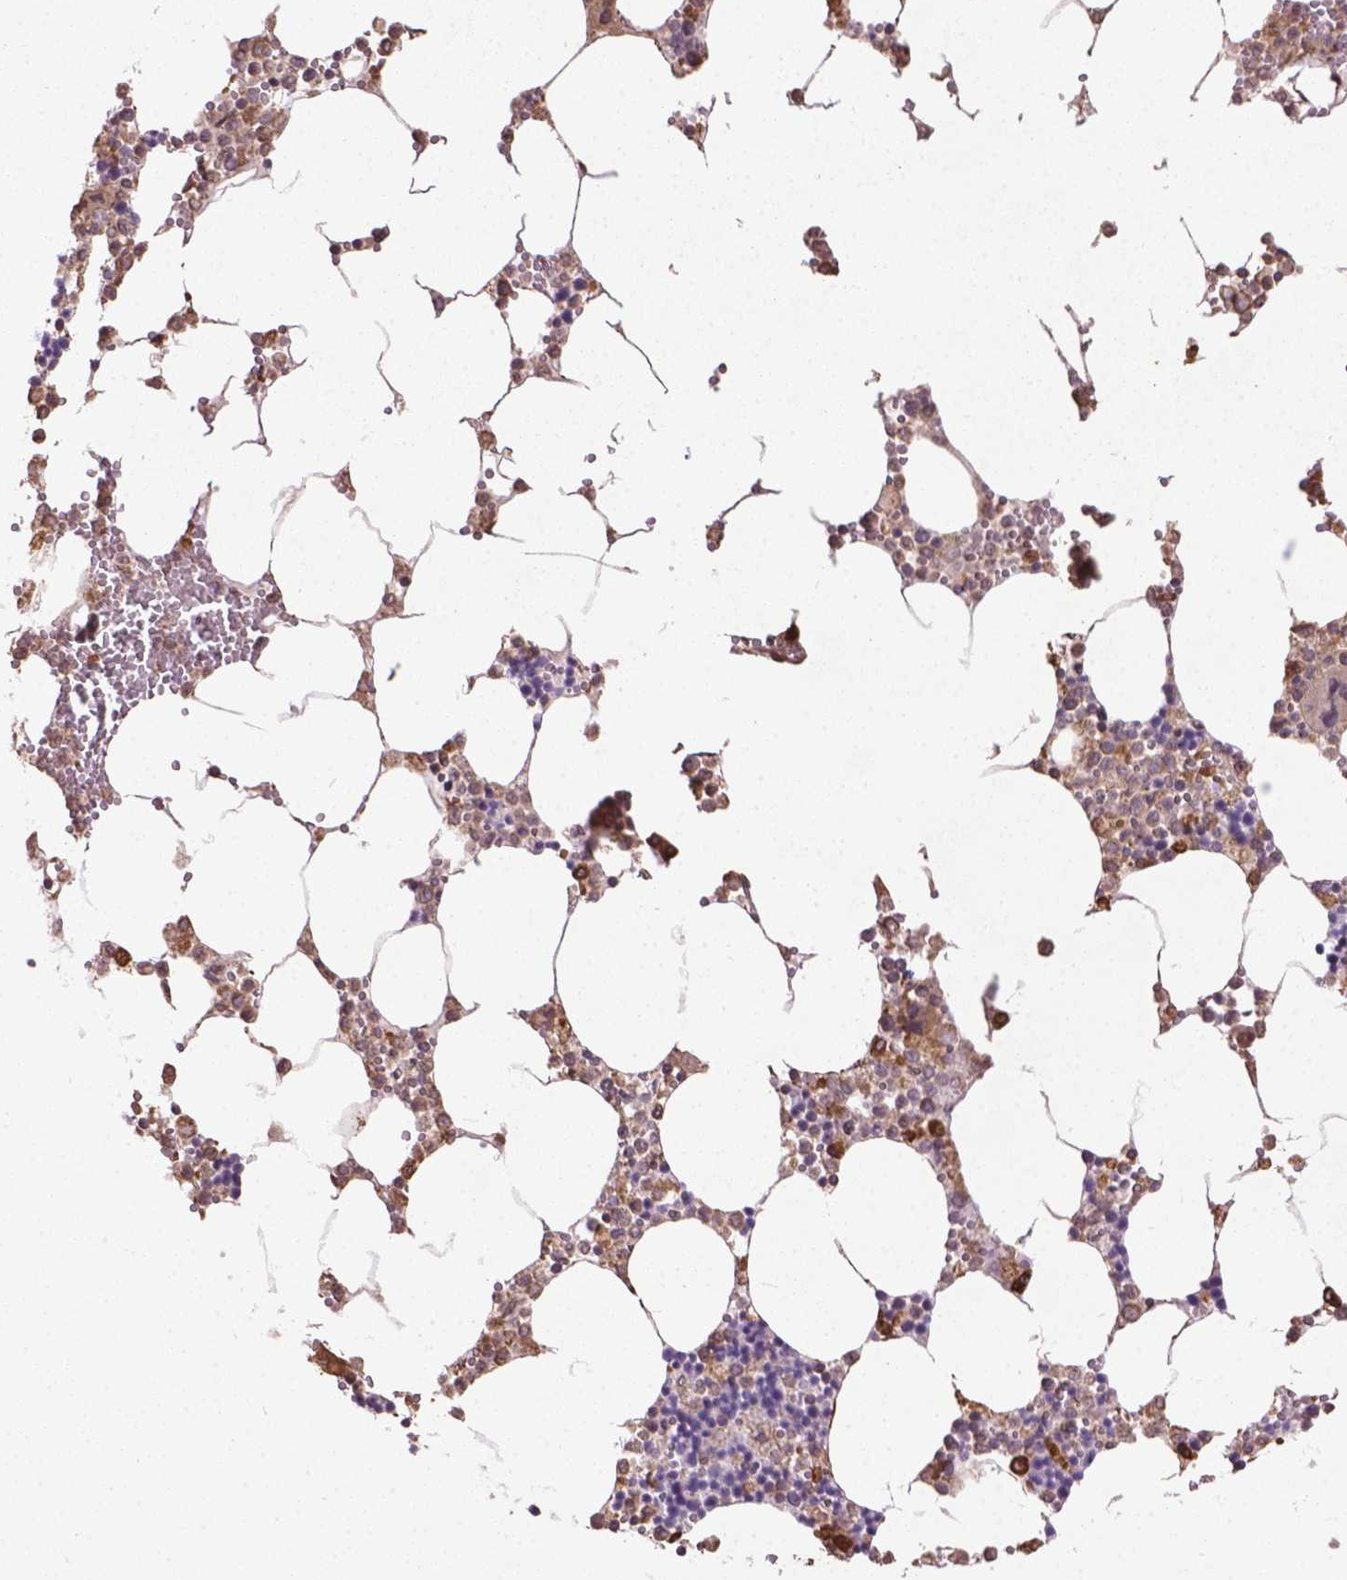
{"staining": {"intensity": "moderate", "quantity": "25%-75%", "location": "cytoplasmic/membranous"}, "tissue": "bone marrow", "cell_type": "Hematopoietic cells", "image_type": "normal", "snomed": [{"axis": "morphology", "description": "Normal tissue, NOS"}, {"axis": "topography", "description": "Bone marrow"}], "caption": "The micrograph reveals immunohistochemical staining of benign bone marrow. There is moderate cytoplasmic/membranous staining is seen in about 25%-75% of hematopoietic cells.", "gene": "GAS1", "patient": {"sex": "male", "age": 54}}